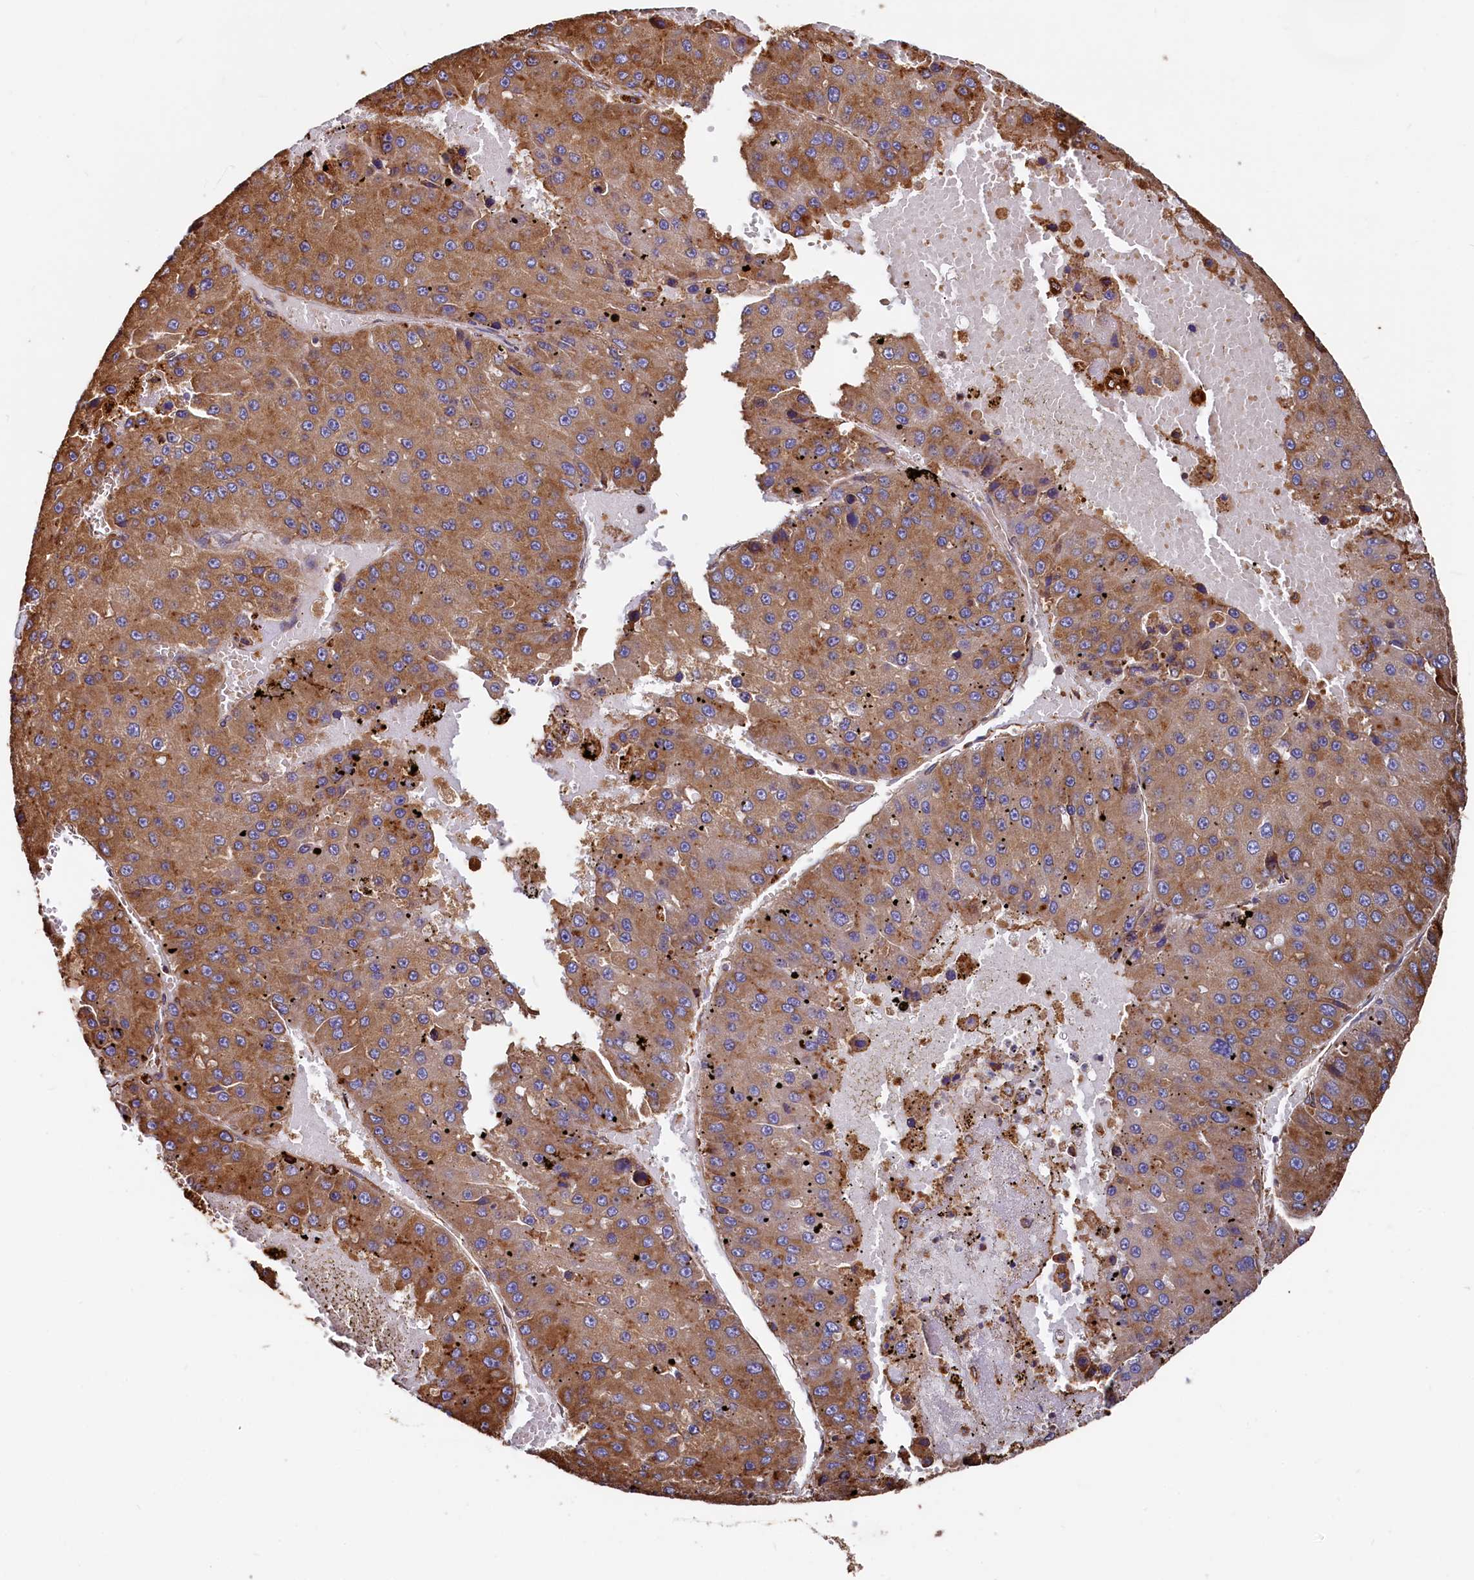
{"staining": {"intensity": "moderate", "quantity": ">75%", "location": "cytoplasmic/membranous"}, "tissue": "liver cancer", "cell_type": "Tumor cells", "image_type": "cancer", "snomed": [{"axis": "morphology", "description": "Carcinoma, Hepatocellular, NOS"}, {"axis": "topography", "description": "Liver"}], "caption": "The photomicrograph exhibits immunohistochemical staining of liver cancer (hepatocellular carcinoma). There is moderate cytoplasmic/membranous expression is present in about >75% of tumor cells.", "gene": "NEURL1B", "patient": {"sex": "female", "age": 73}}